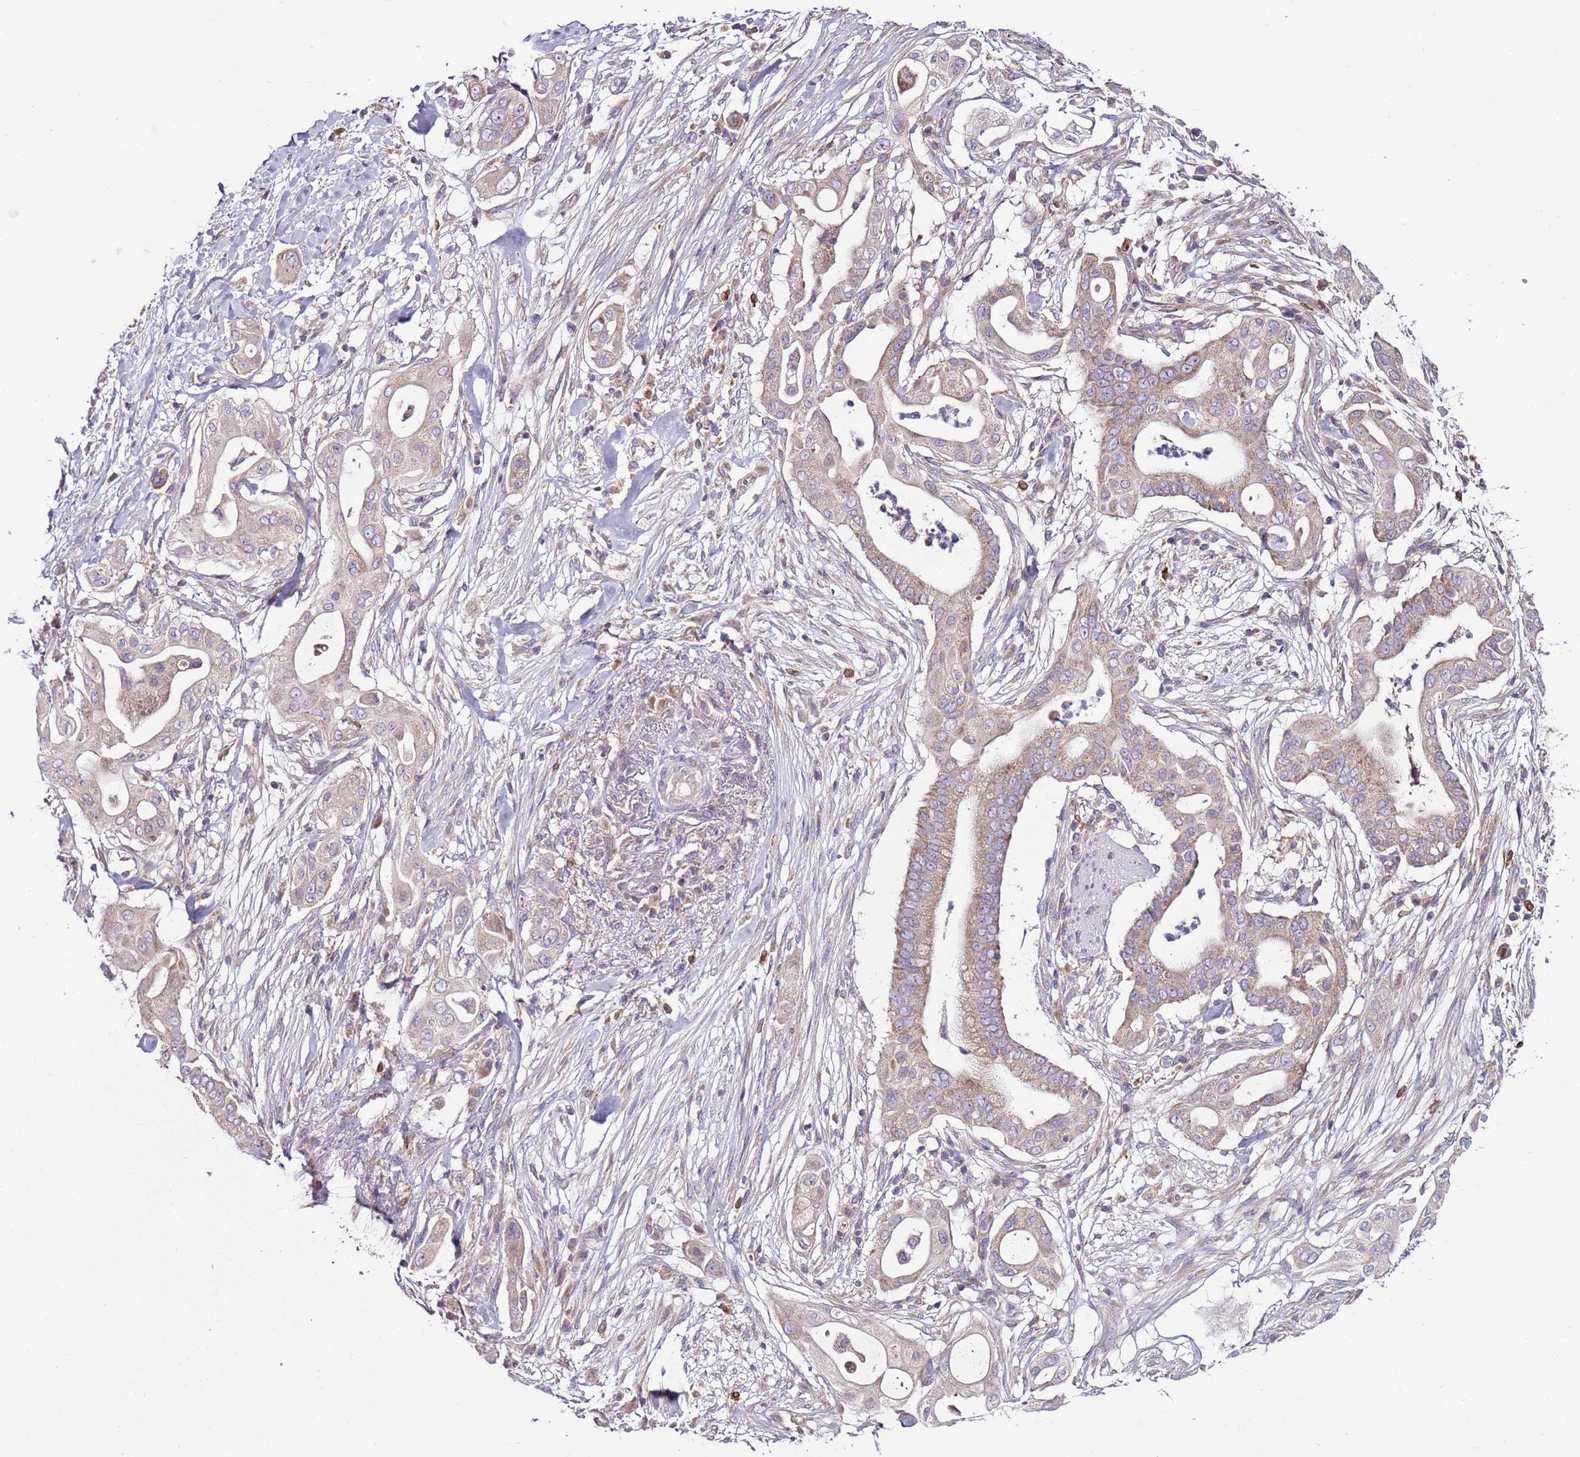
{"staining": {"intensity": "weak", "quantity": ">75%", "location": "cytoplasmic/membranous"}, "tissue": "pancreatic cancer", "cell_type": "Tumor cells", "image_type": "cancer", "snomed": [{"axis": "morphology", "description": "Adenocarcinoma, NOS"}, {"axis": "topography", "description": "Pancreas"}], "caption": "This is a histology image of IHC staining of pancreatic cancer, which shows weak positivity in the cytoplasmic/membranous of tumor cells.", "gene": "SMG1", "patient": {"sex": "male", "age": 68}}